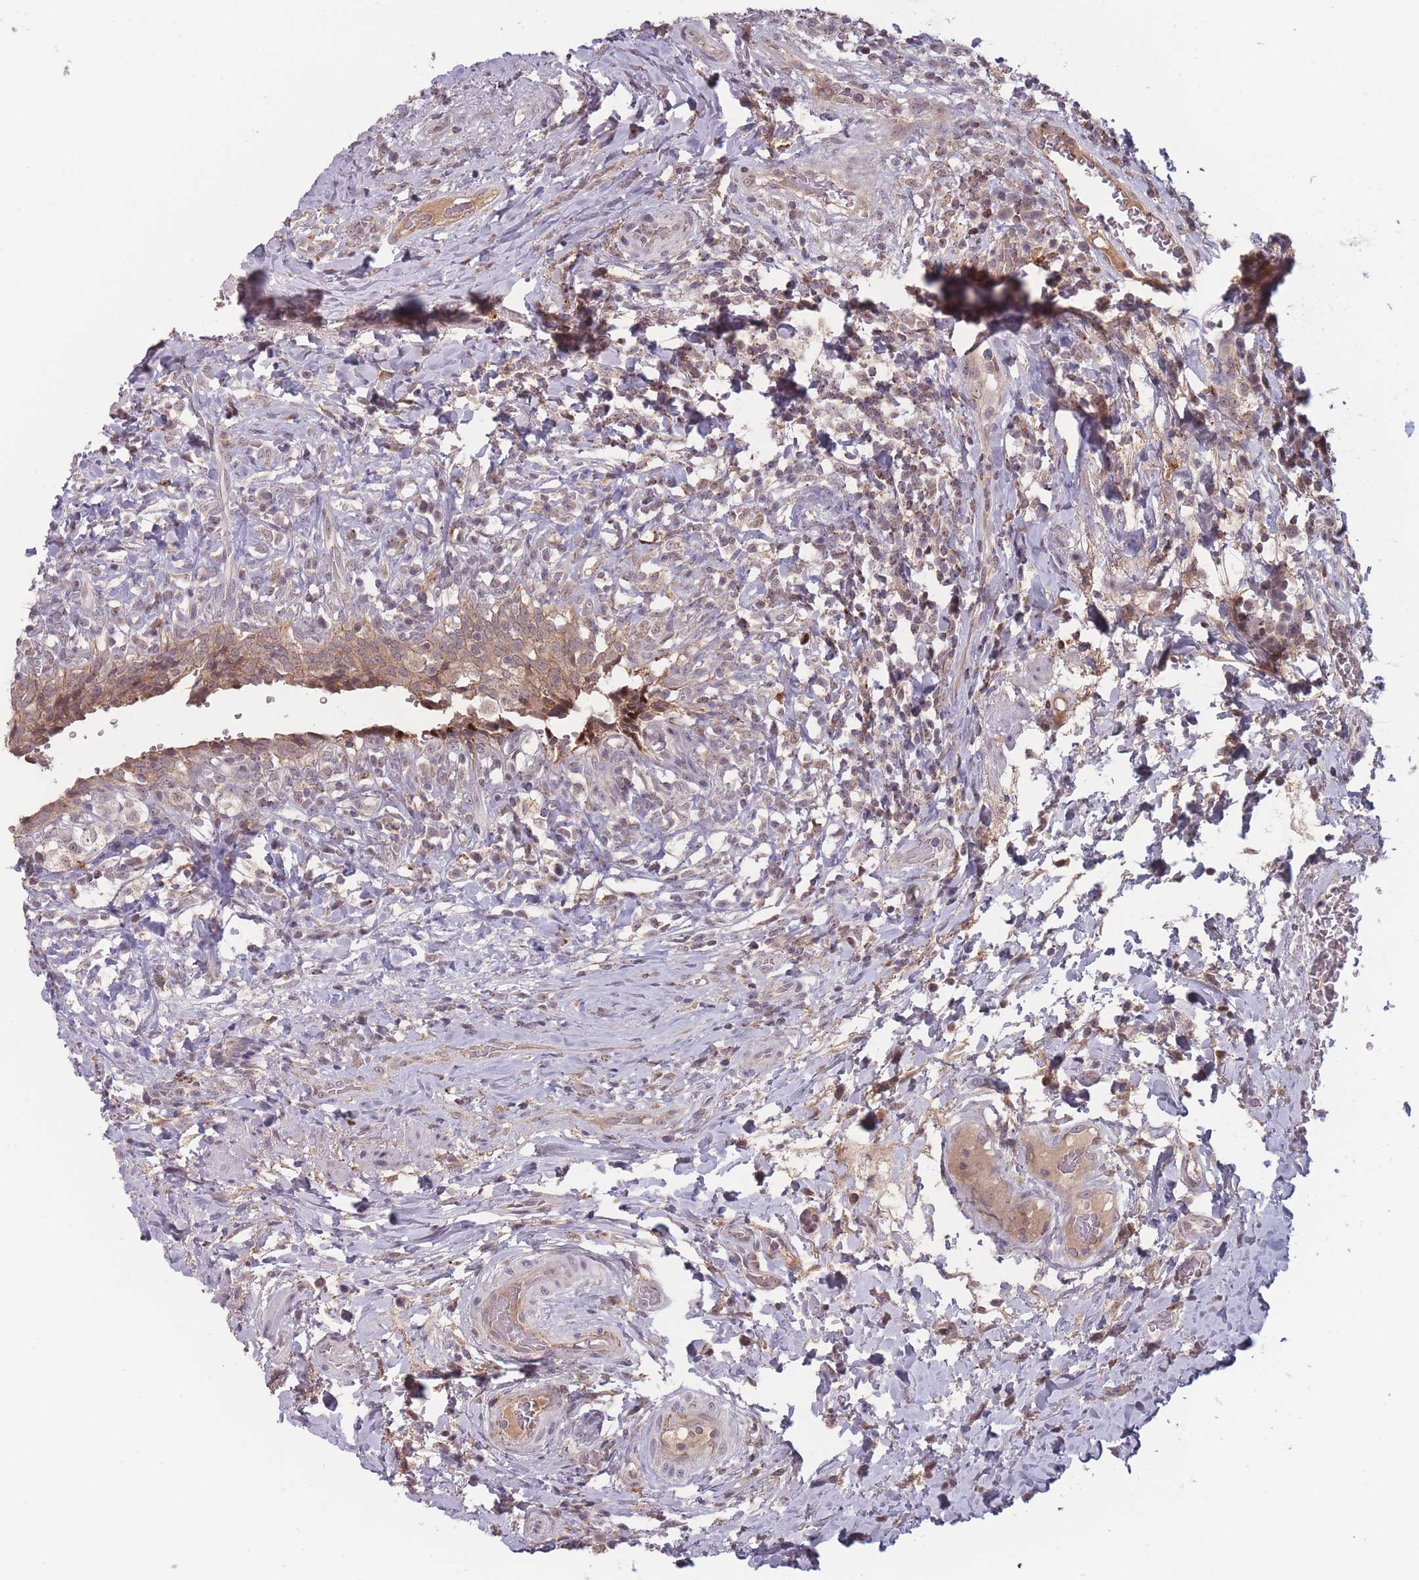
{"staining": {"intensity": "moderate", "quantity": ">75%", "location": "cytoplasmic/membranous"}, "tissue": "urinary bladder", "cell_type": "Urothelial cells", "image_type": "normal", "snomed": [{"axis": "morphology", "description": "Normal tissue, NOS"}, {"axis": "morphology", "description": "Inflammation, NOS"}, {"axis": "topography", "description": "Urinary bladder"}], "caption": "Human urinary bladder stained with a protein marker reveals moderate staining in urothelial cells.", "gene": "TMEM232", "patient": {"sex": "male", "age": 64}}